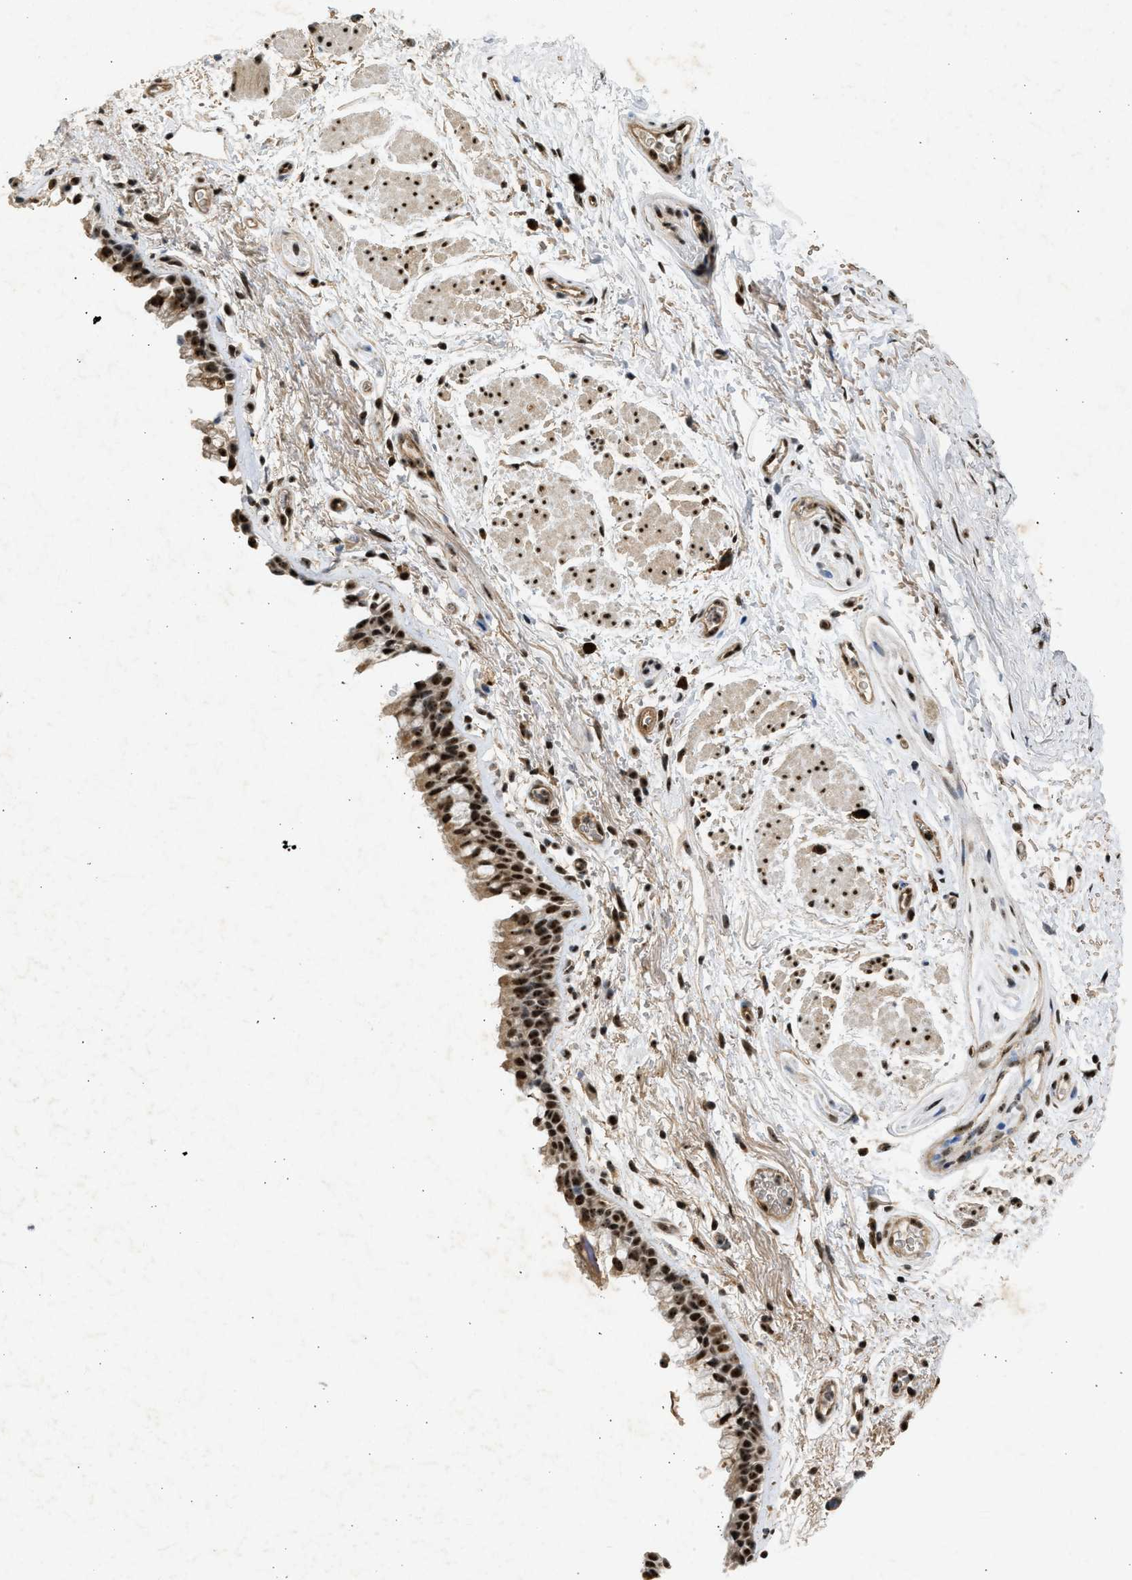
{"staining": {"intensity": "strong", "quantity": ">75%", "location": "cytoplasmic/membranous,nuclear"}, "tissue": "bronchus", "cell_type": "Respiratory epithelial cells", "image_type": "normal", "snomed": [{"axis": "morphology", "description": "Normal tissue, NOS"}, {"axis": "topography", "description": "Cartilage tissue"}, {"axis": "topography", "description": "Bronchus"}], "caption": "Human bronchus stained for a protein (brown) exhibits strong cytoplasmic/membranous,nuclear positive positivity in approximately >75% of respiratory epithelial cells.", "gene": "TFDP2", "patient": {"sex": "female", "age": 53}}